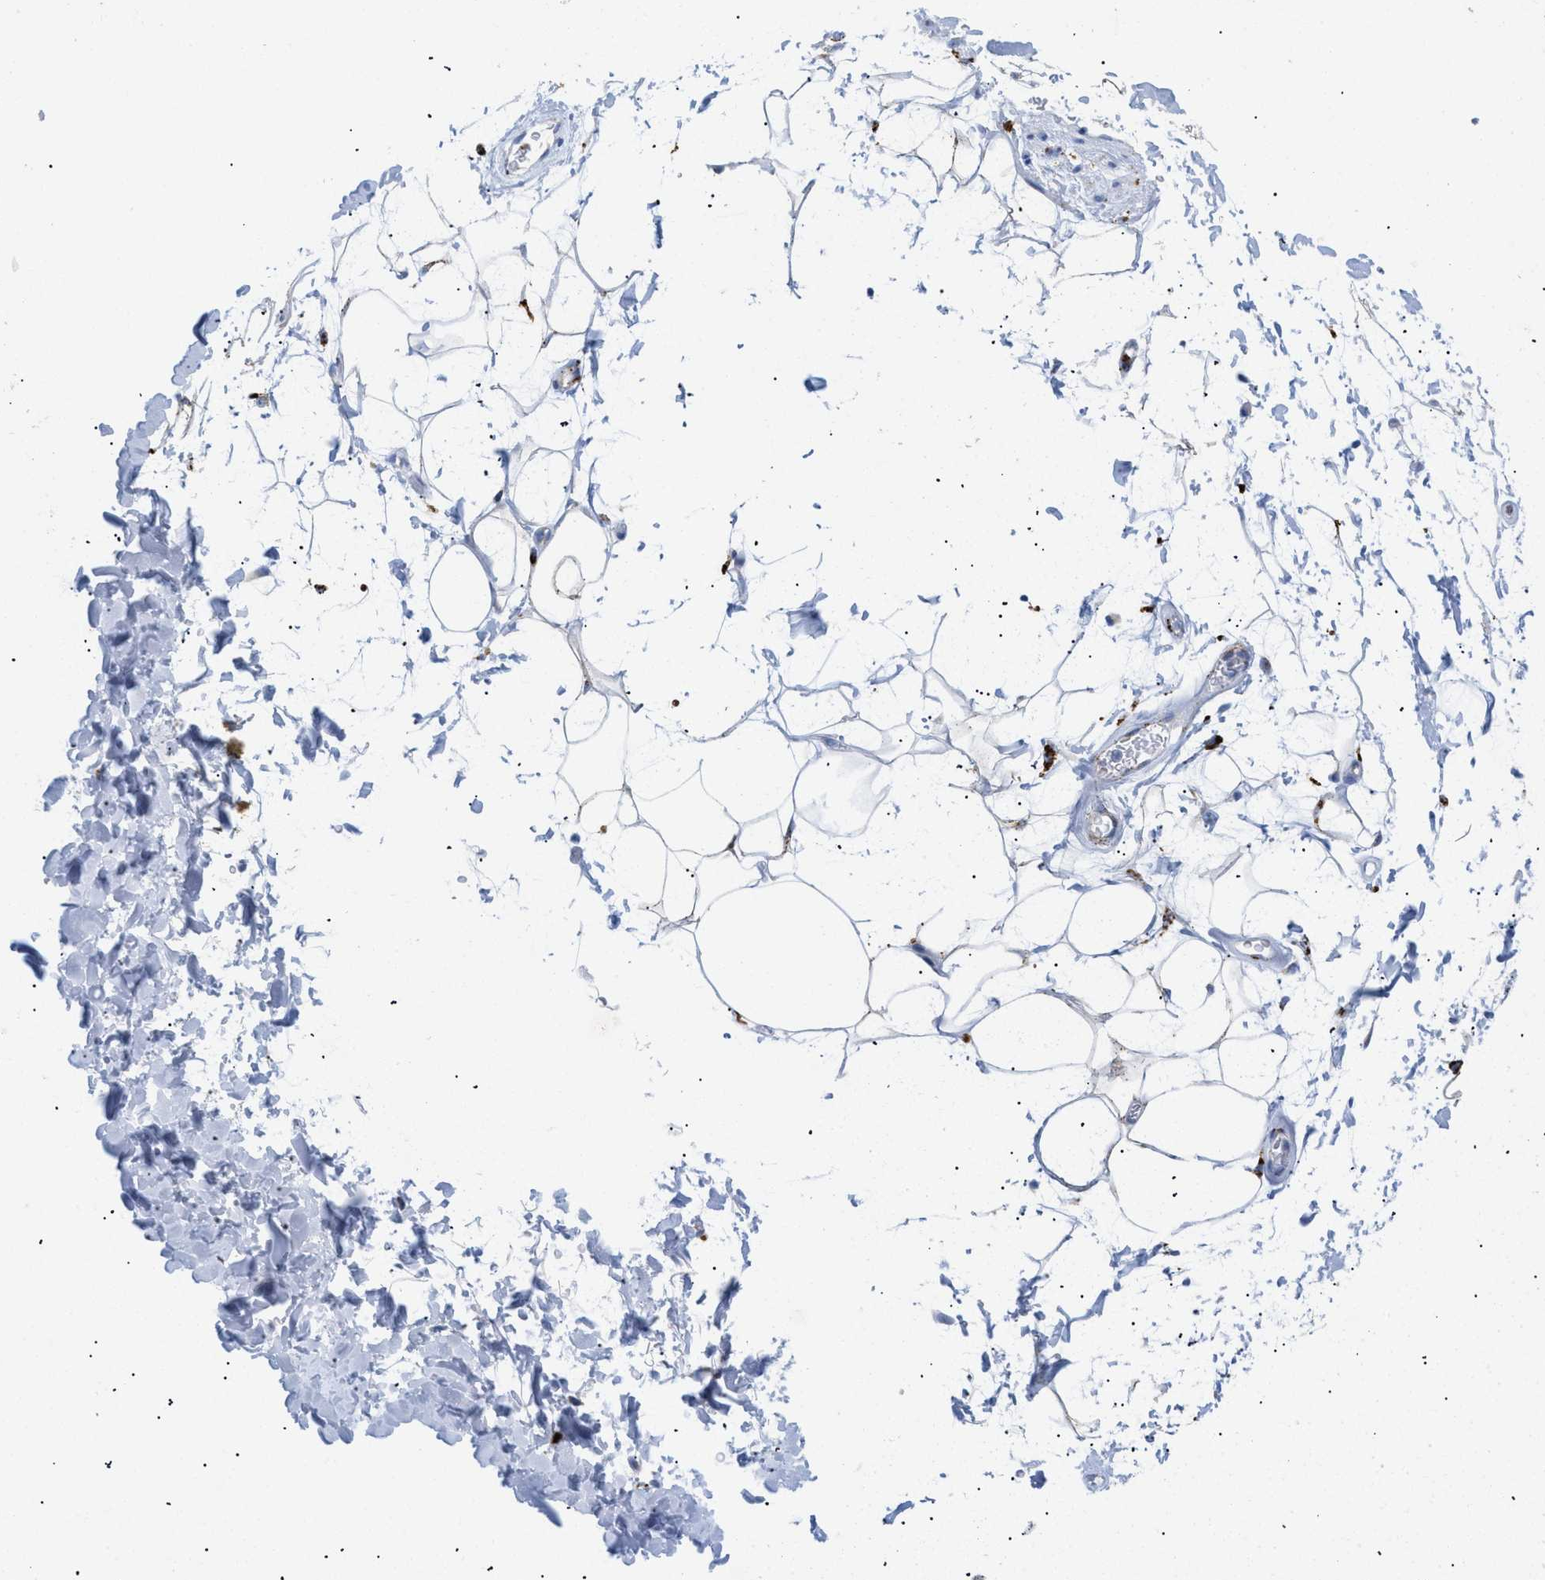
{"staining": {"intensity": "negative", "quantity": "none", "location": "none"}, "tissue": "adipose tissue", "cell_type": "Adipocytes", "image_type": "normal", "snomed": [{"axis": "morphology", "description": "Normal tissue, NOS"}, {"axis": "topography", "description": "Soft tissue"}], "caption": "This is an IHC micrograph of unremarkable adipose tissue. There is no positivity in adipocytes.", "gene": "DRAM2", "patient": {"sex": "male", "age": 72}}